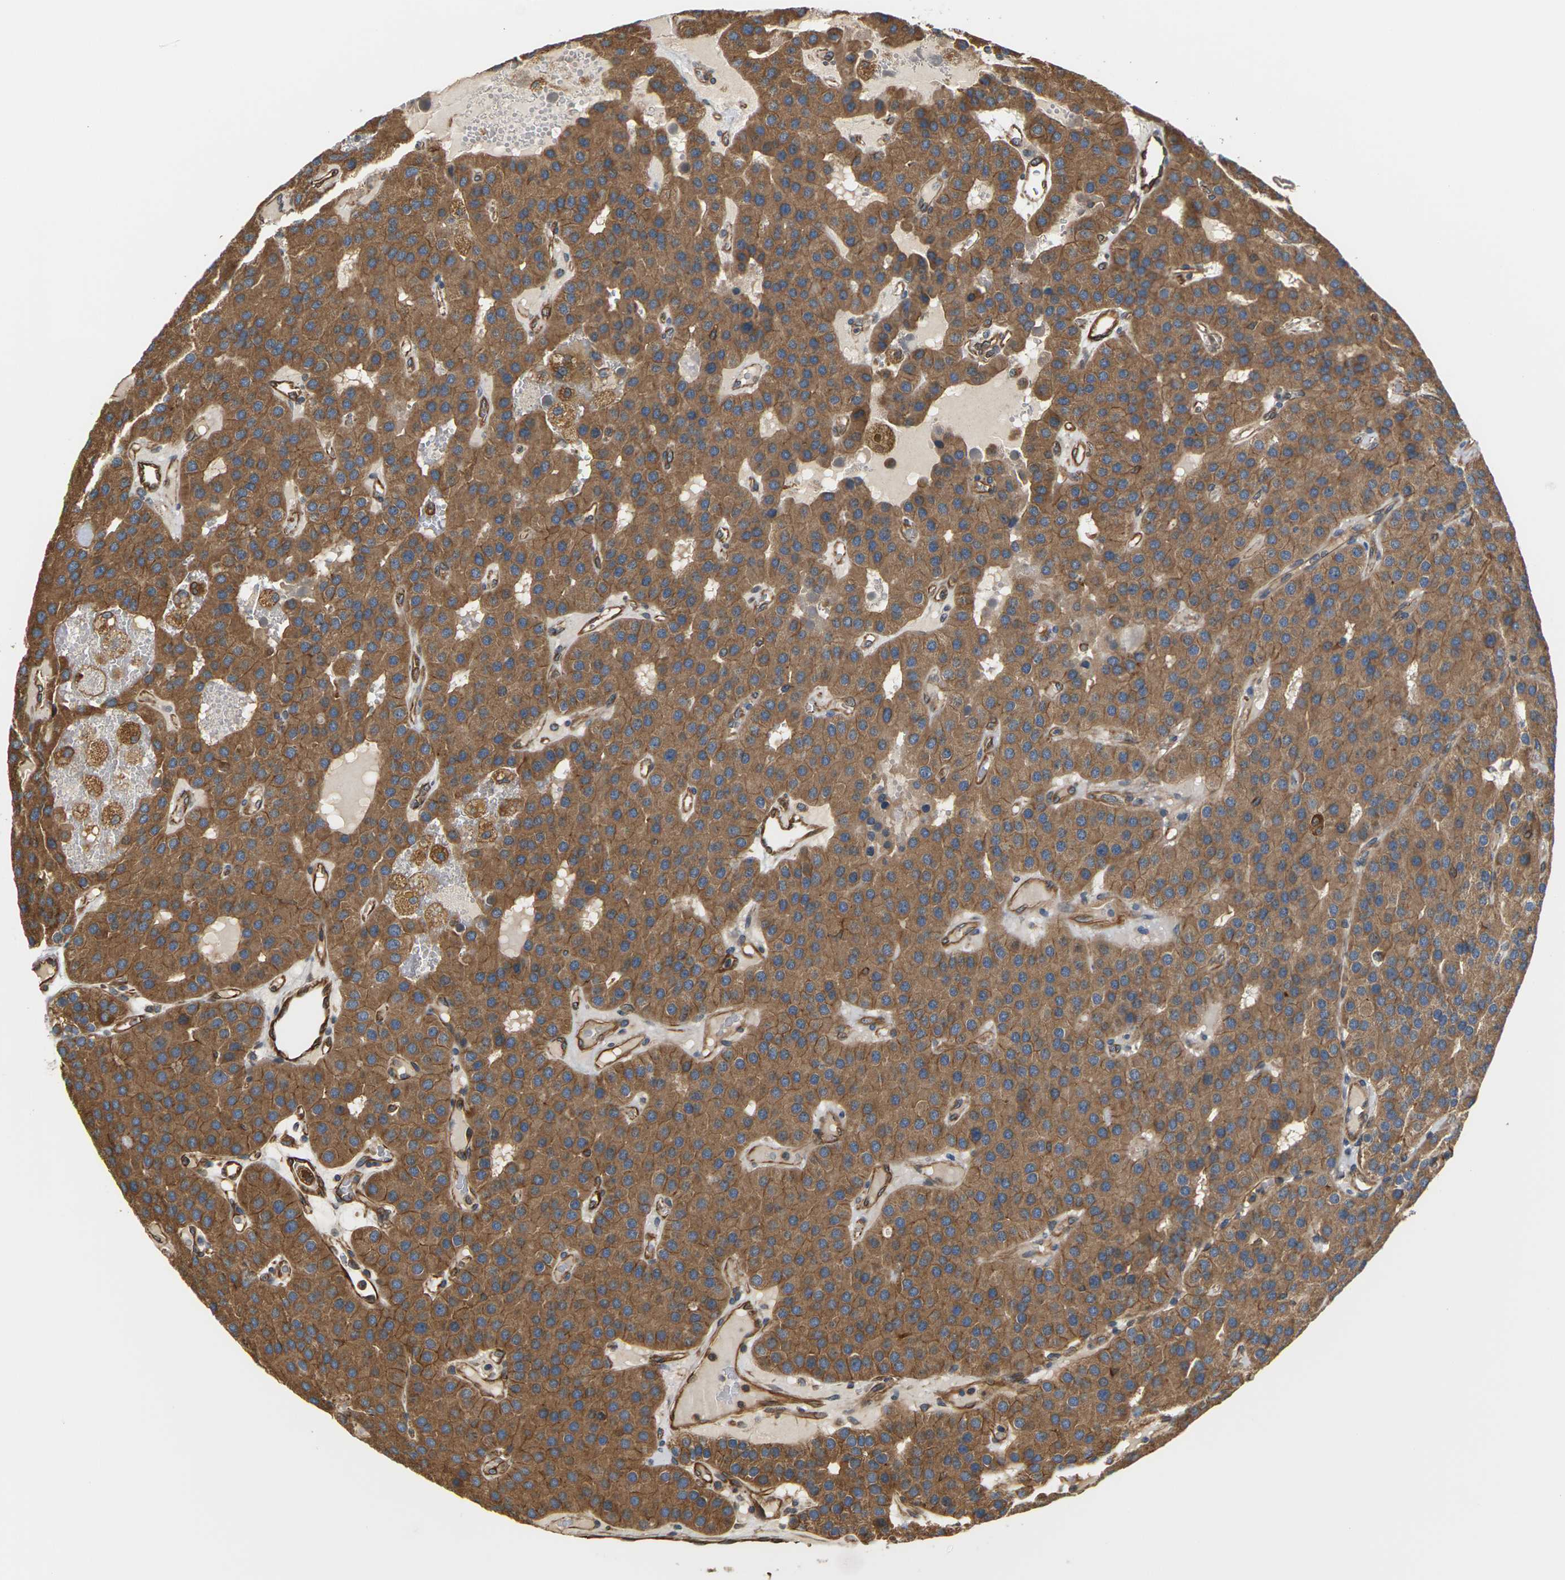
{"staining": {"intensity": "moderate", "quantity": ">75%", "location": "cytoplasmic/membranous"}, "tissue": "parathyroid gland", "cell_type": "Glandular cells", "image_type": "normal", "snomed": [{"axis": "morphology", "description": "Normal tissue, NOS"}, {"axis": "morphology", "description": "Adenoma, NOS"}, {"axis": "topography", "description": "Parathyroid gland"}], "caption": "Protein staining shows moderate cytoplasmic/membranous positivity in approximately >75% of glandular cells in unremarkable parathyroid gland. (brown staining indicates protein expression, while blue staining denotes nuclei).", "gene": "PCDHB4", "patient": {"sex": "female", "age": 86}}